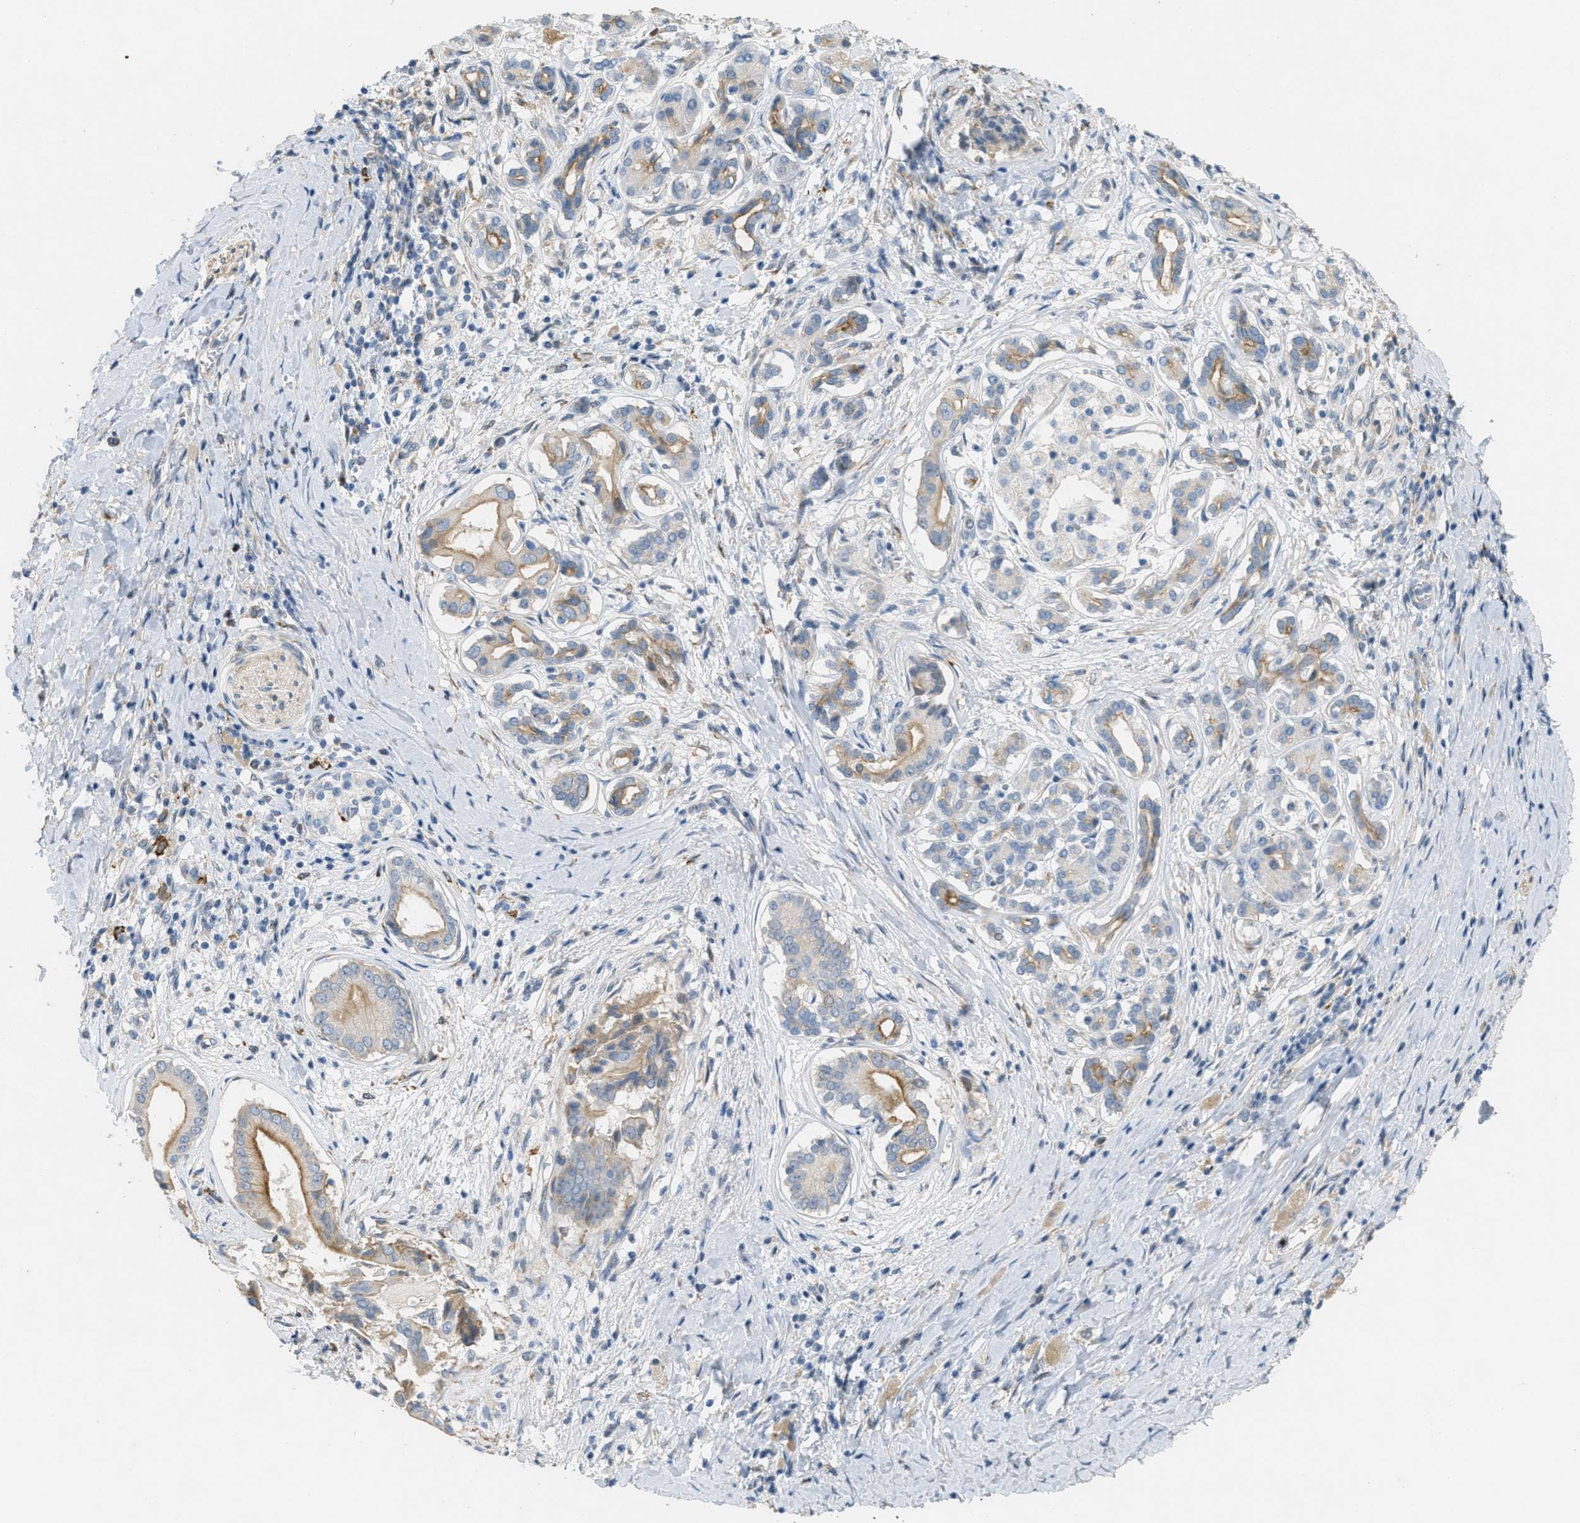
{"staining": {"intensity": "moderate", "quantity": "<25%", "location": "cytoplasmic/membranous"}, "tissue": "pancreatic cancer", "cell_type": "Tumor cells", "image_type": "cancer", "snomed": [{"axis": "morphology", "description": "Adenocarcinoma, NOS"}, {"axis": "topography", "description": "Pancreas"}], "caption": "Immunohistochemical staining of human adenocarcinoma (pancreatic) demonstrates low levels of moderate cytoplasmic/membranous expression in approximately <25% of tumor cells. (Brightfield microscopy of DAB IHC at high magnification).", "gene": "ADCY5", "patient": {"sex": "male", "age": 55}}